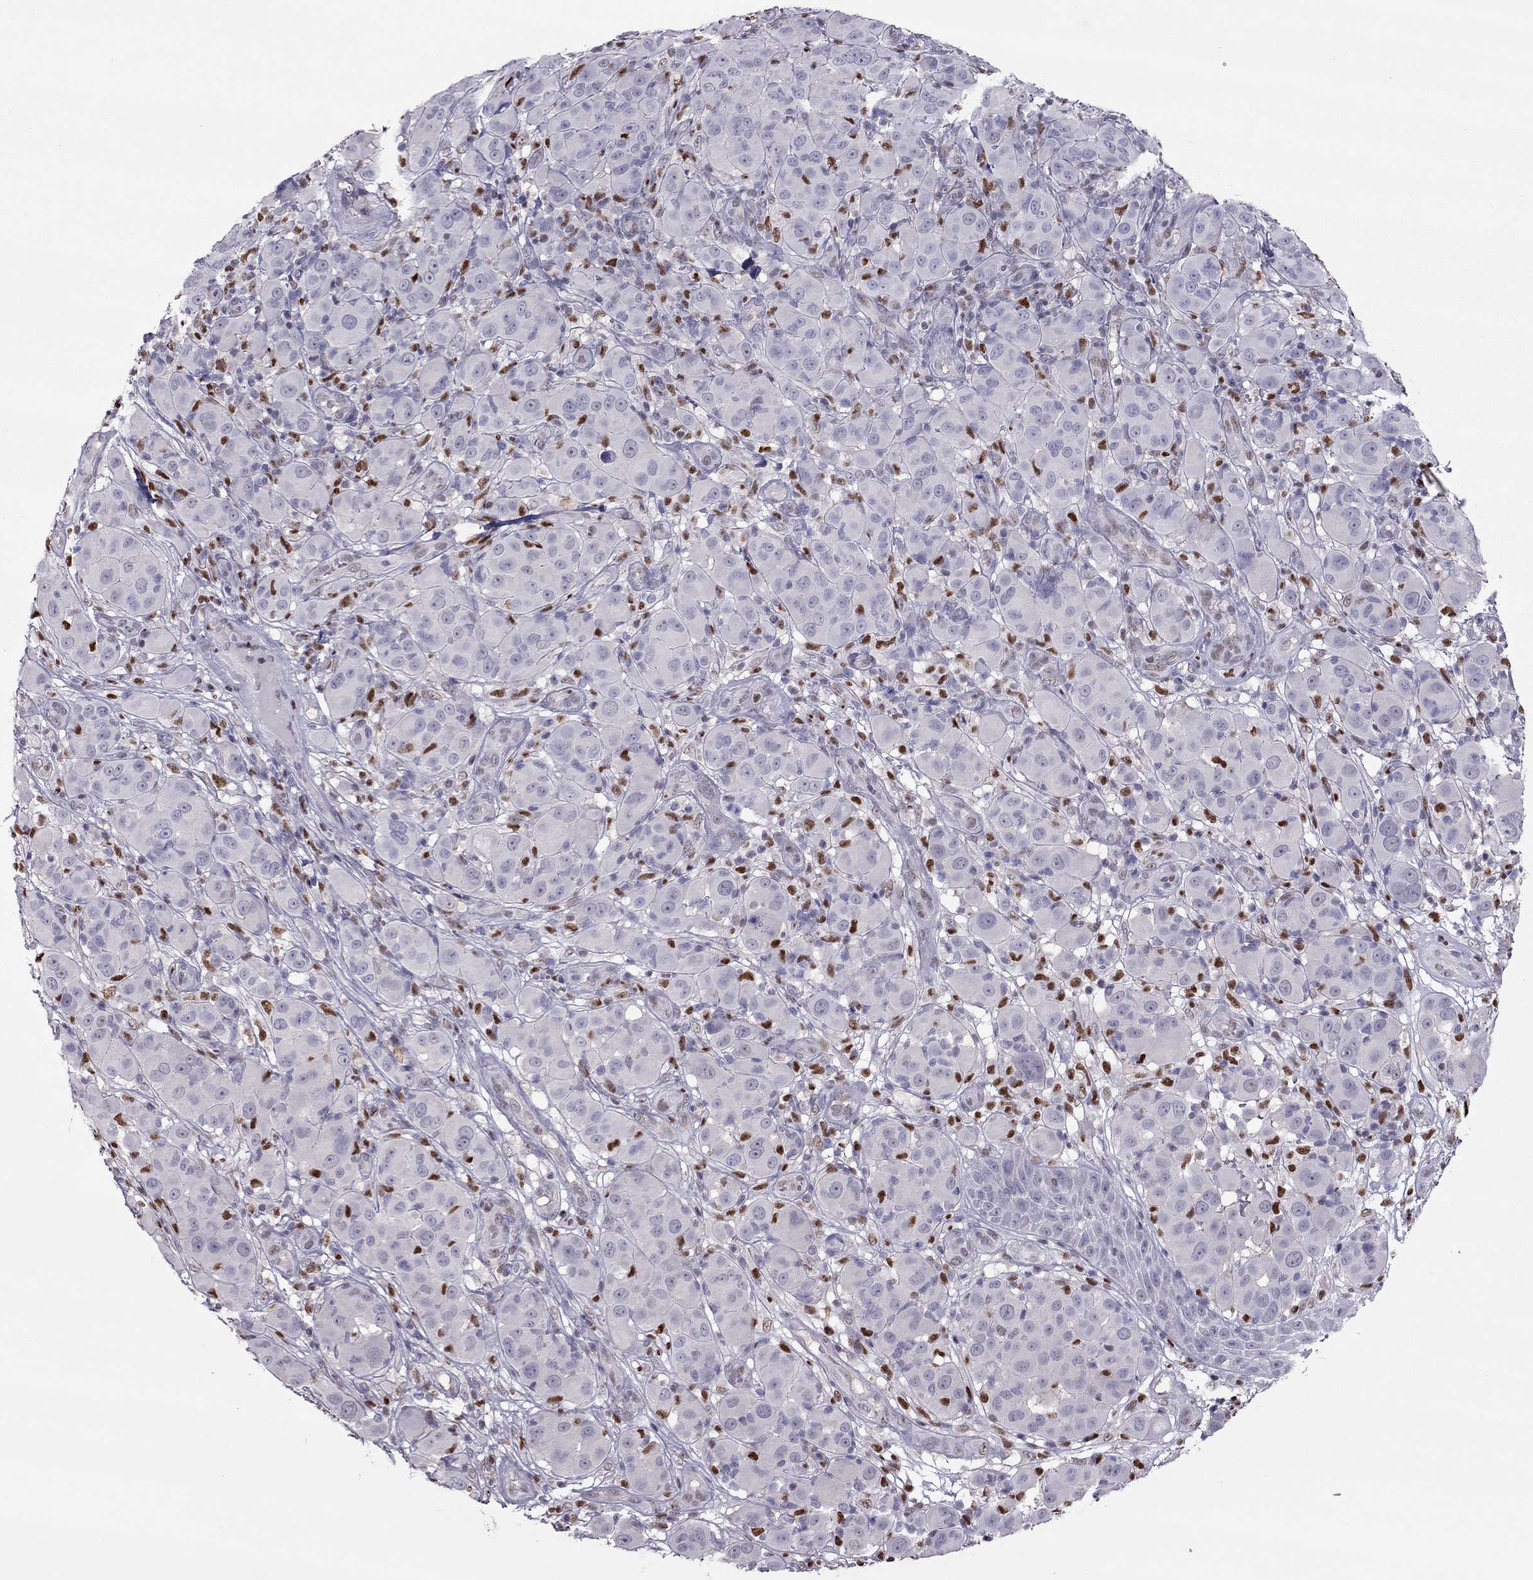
{"staining": {"intensity": "negative", "quantity": "none", "location": "none"}, "tissue": "melanoma", "cell_type": "Tumor cells", "image_type": "cancer", "snomed": [{"axis": "morphology", "description": "Malignant melanoma, NOS"}, {"axis": "topography", "description": "Skin"}], "caption": "A photomicrograph of melanoma stained for a protein displays no brown staining in tumor cells.", "gene": "SPINT3", "patient": {"sex": "female", "age": 87}}